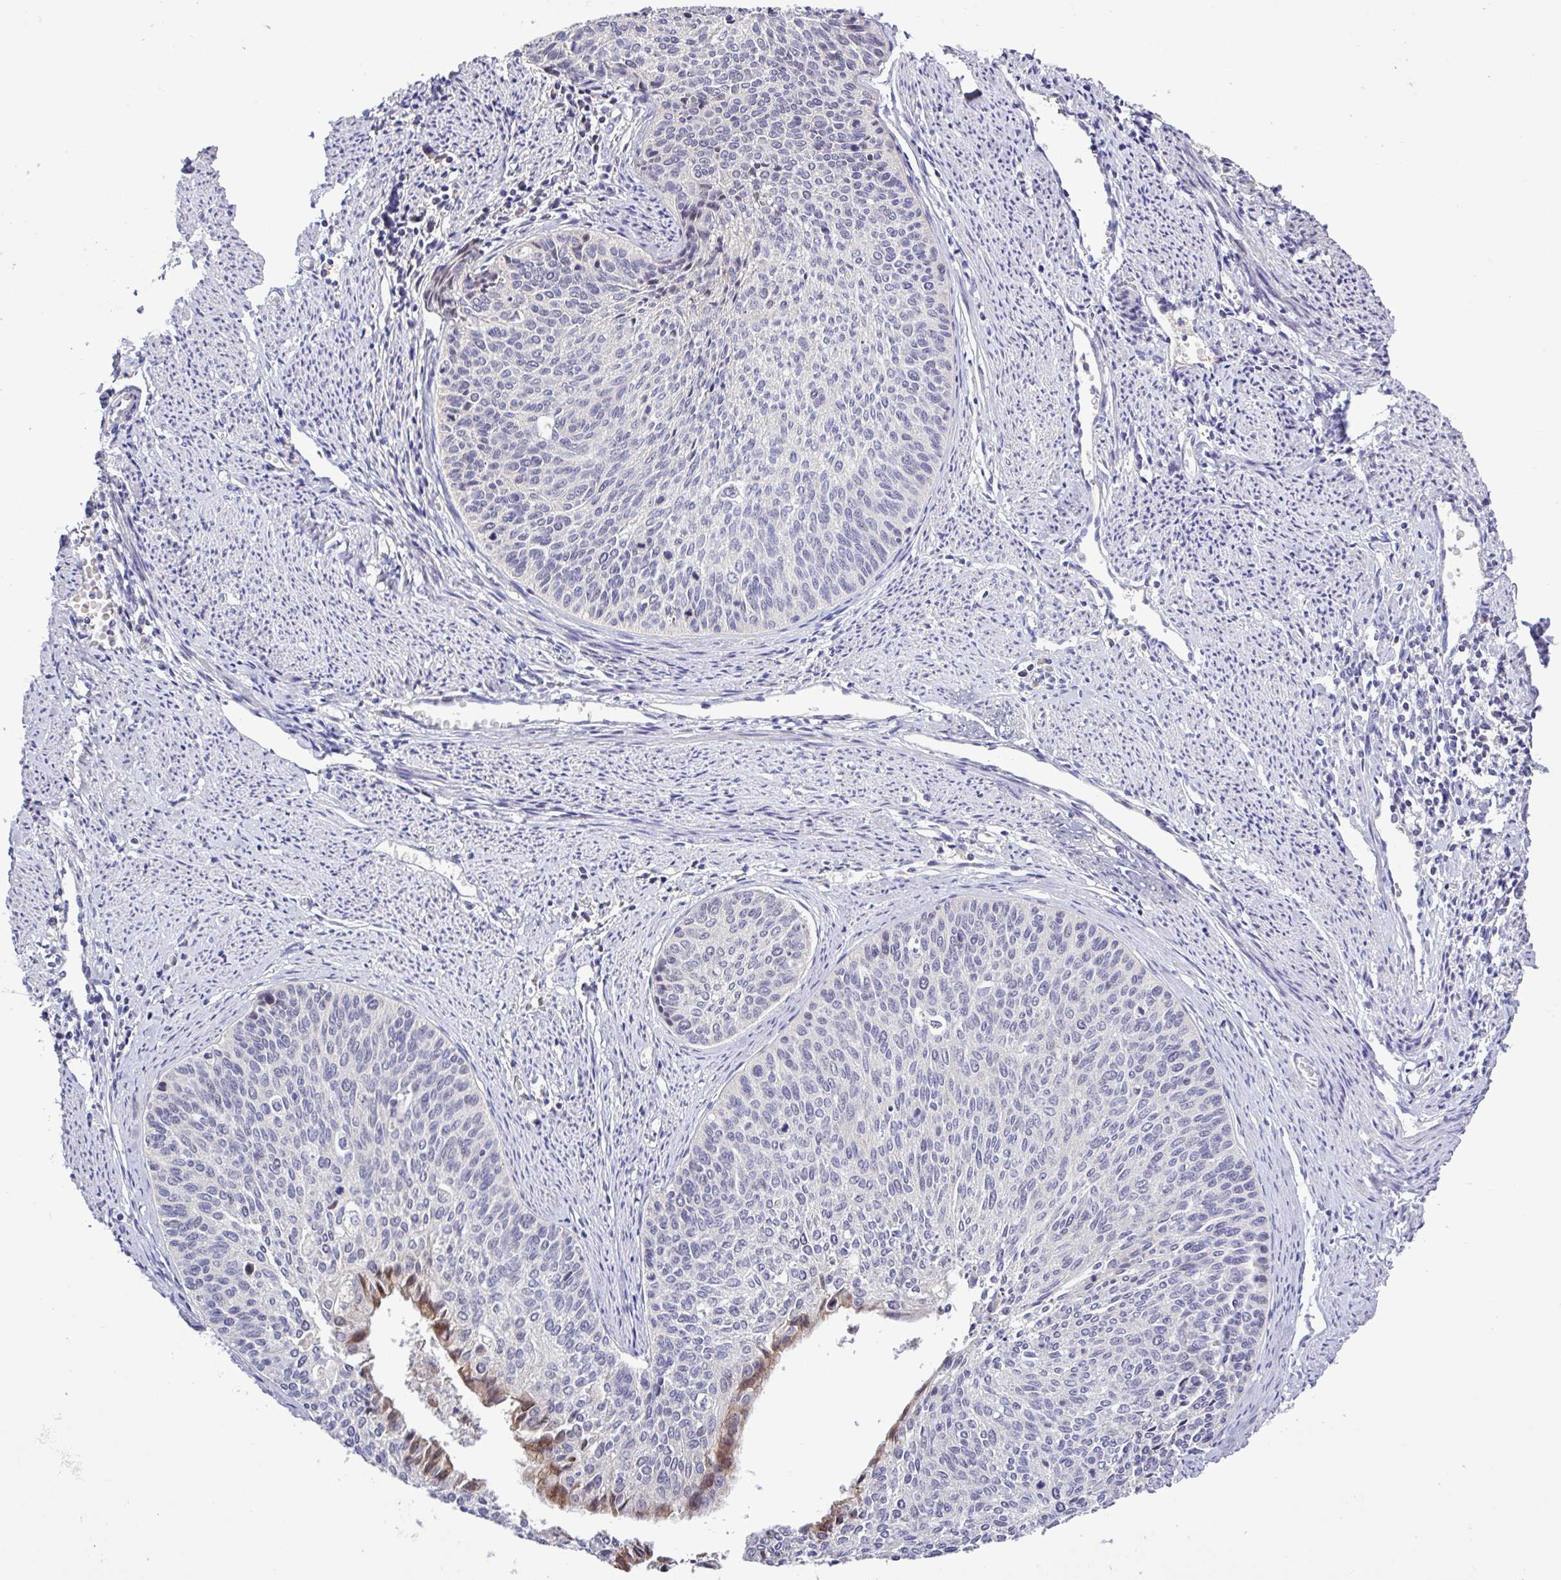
{"staining": {"intensity": "weak", "quantity": "<25%", "location": "cytoplasmic/membranous"}, "tissue": "cervical cancer", "cell_type": "Tumor cells", "image_type": "cancer", "snomed": [{"axis": "morphology", "description": "Squamous cell carcinoma, NOS"}, {"axis": "topography", "description": "Cervix"}], "caption": "Immunohistochemistry (IHC) photomicrograph of human cervical cancer stained for a protein (brown), which displays no expression in tumor cells.", "gene": "SFTPB", "patient": {"sex": "female", "age": 55}}